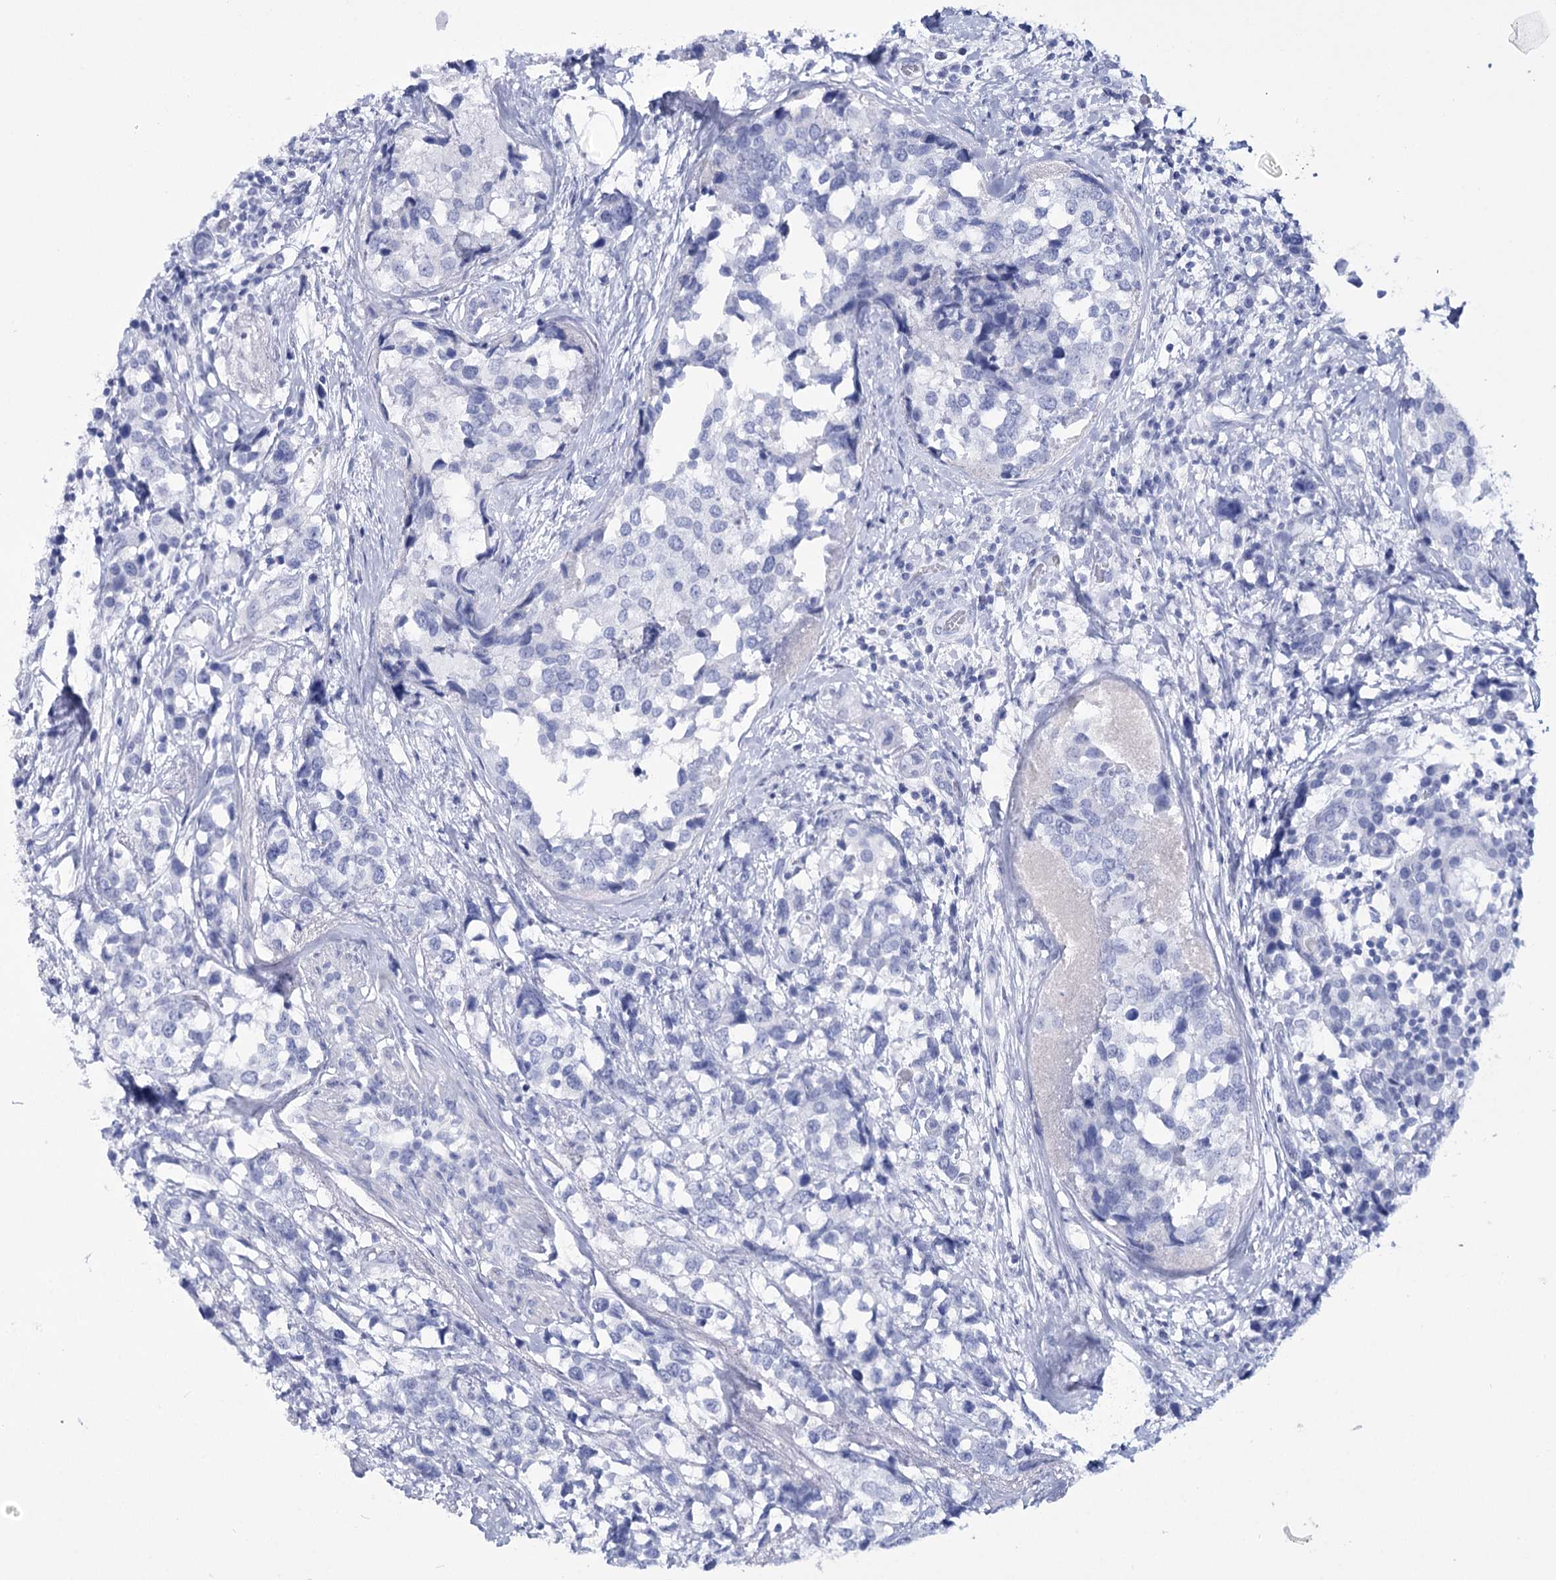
{"staining": {"intensity": "negative", "quantity": "none", "location": "none"}, "tissue": "breast cancer", "cell_type": "Tumor cells", "image_type": "cancer", "snomed": [{"axis": "morphology", "description": "Lobular carcinoma"}, {"axis": "topography", "description": "Breast"}], "caption": "A high-resolution histopathology image shows immunohistochemistry (IHC) staining of breast cancer, which reveals no significant positivity in tumor cells.", "gene": "RNF186", "patient": {"sex": "female", "age": 59}}